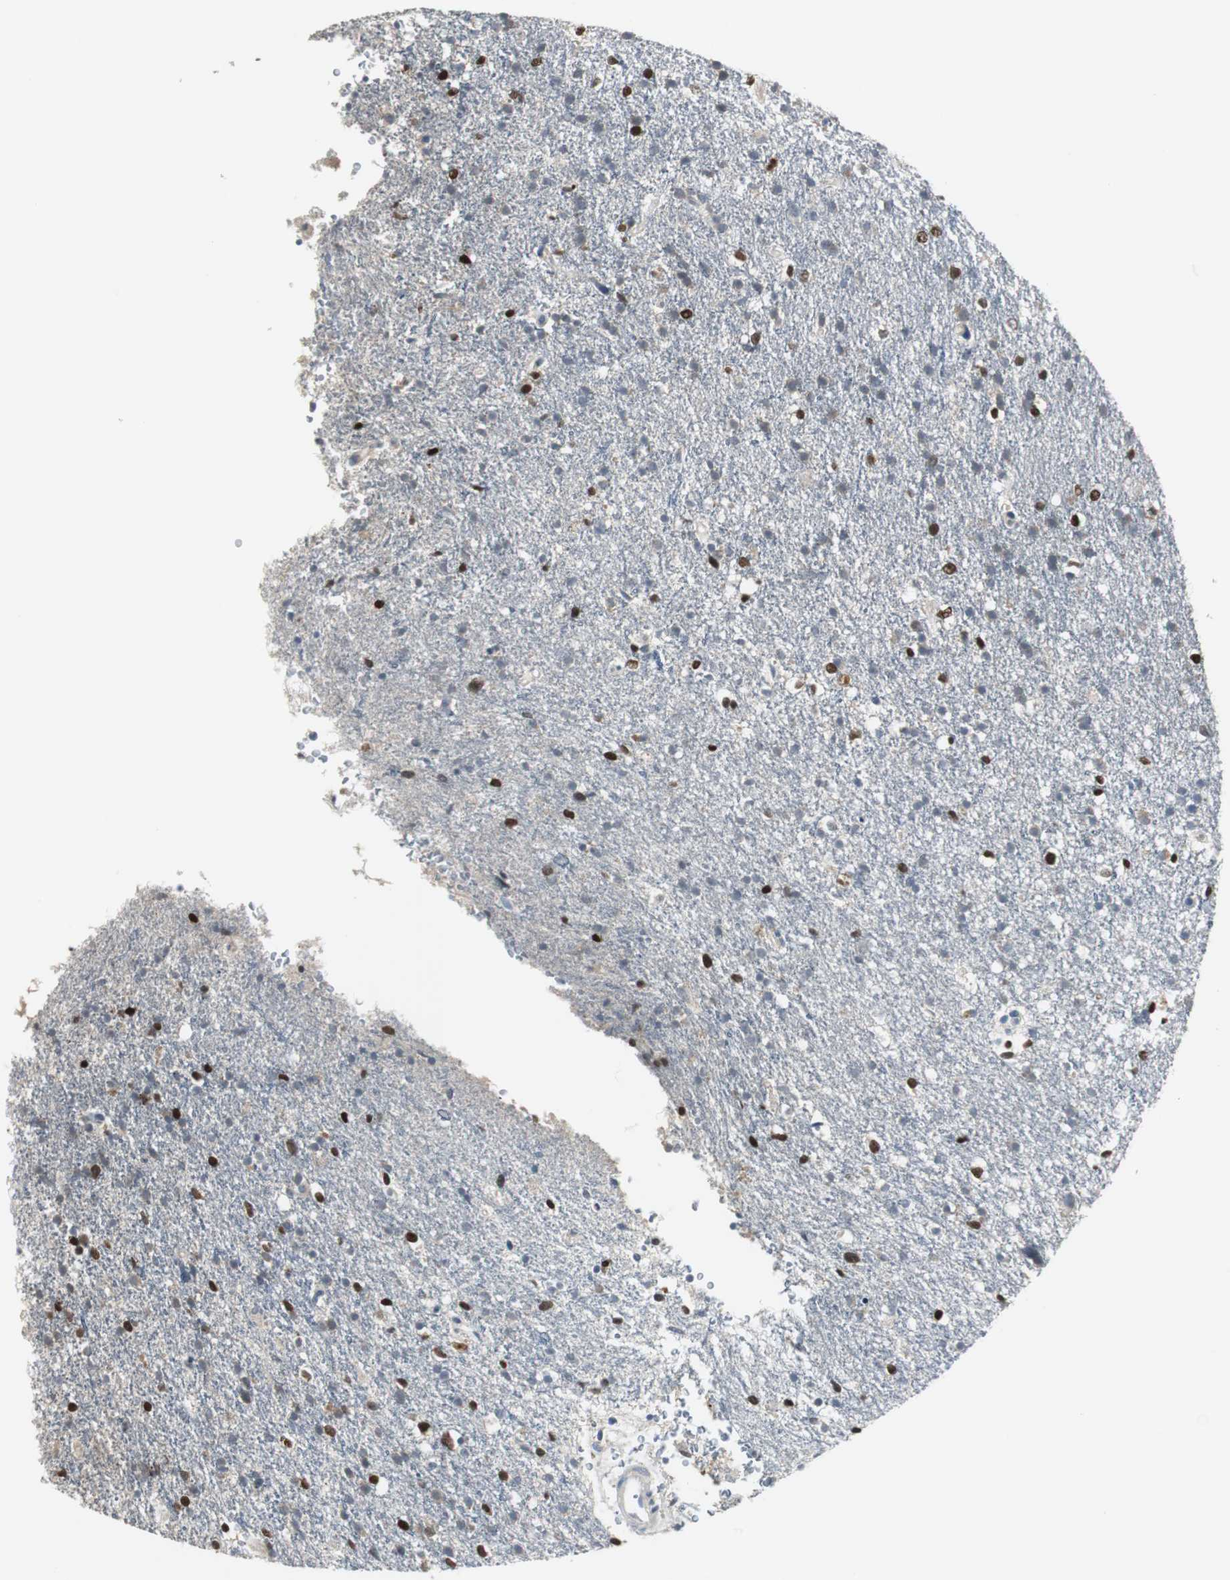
{"staining": {"intensity": "strong", "quantity": ">75%", "location": "nuclear"}, "tissue": "glioma", "cell_type": "Tumor cells", "image_type": "cancer", "snomed": [{"axis": "morphology", "description": "Glioma, malignant, High grade"}, {"axis": "topography", "description": "Brain"}], "caption": "Strong nuclear protein positivity is present in approximately >75% of tumor cells in malignant glioma (high-grade).", "gene": "MYT1", "patient": {"sex": "male", "age": 33}}